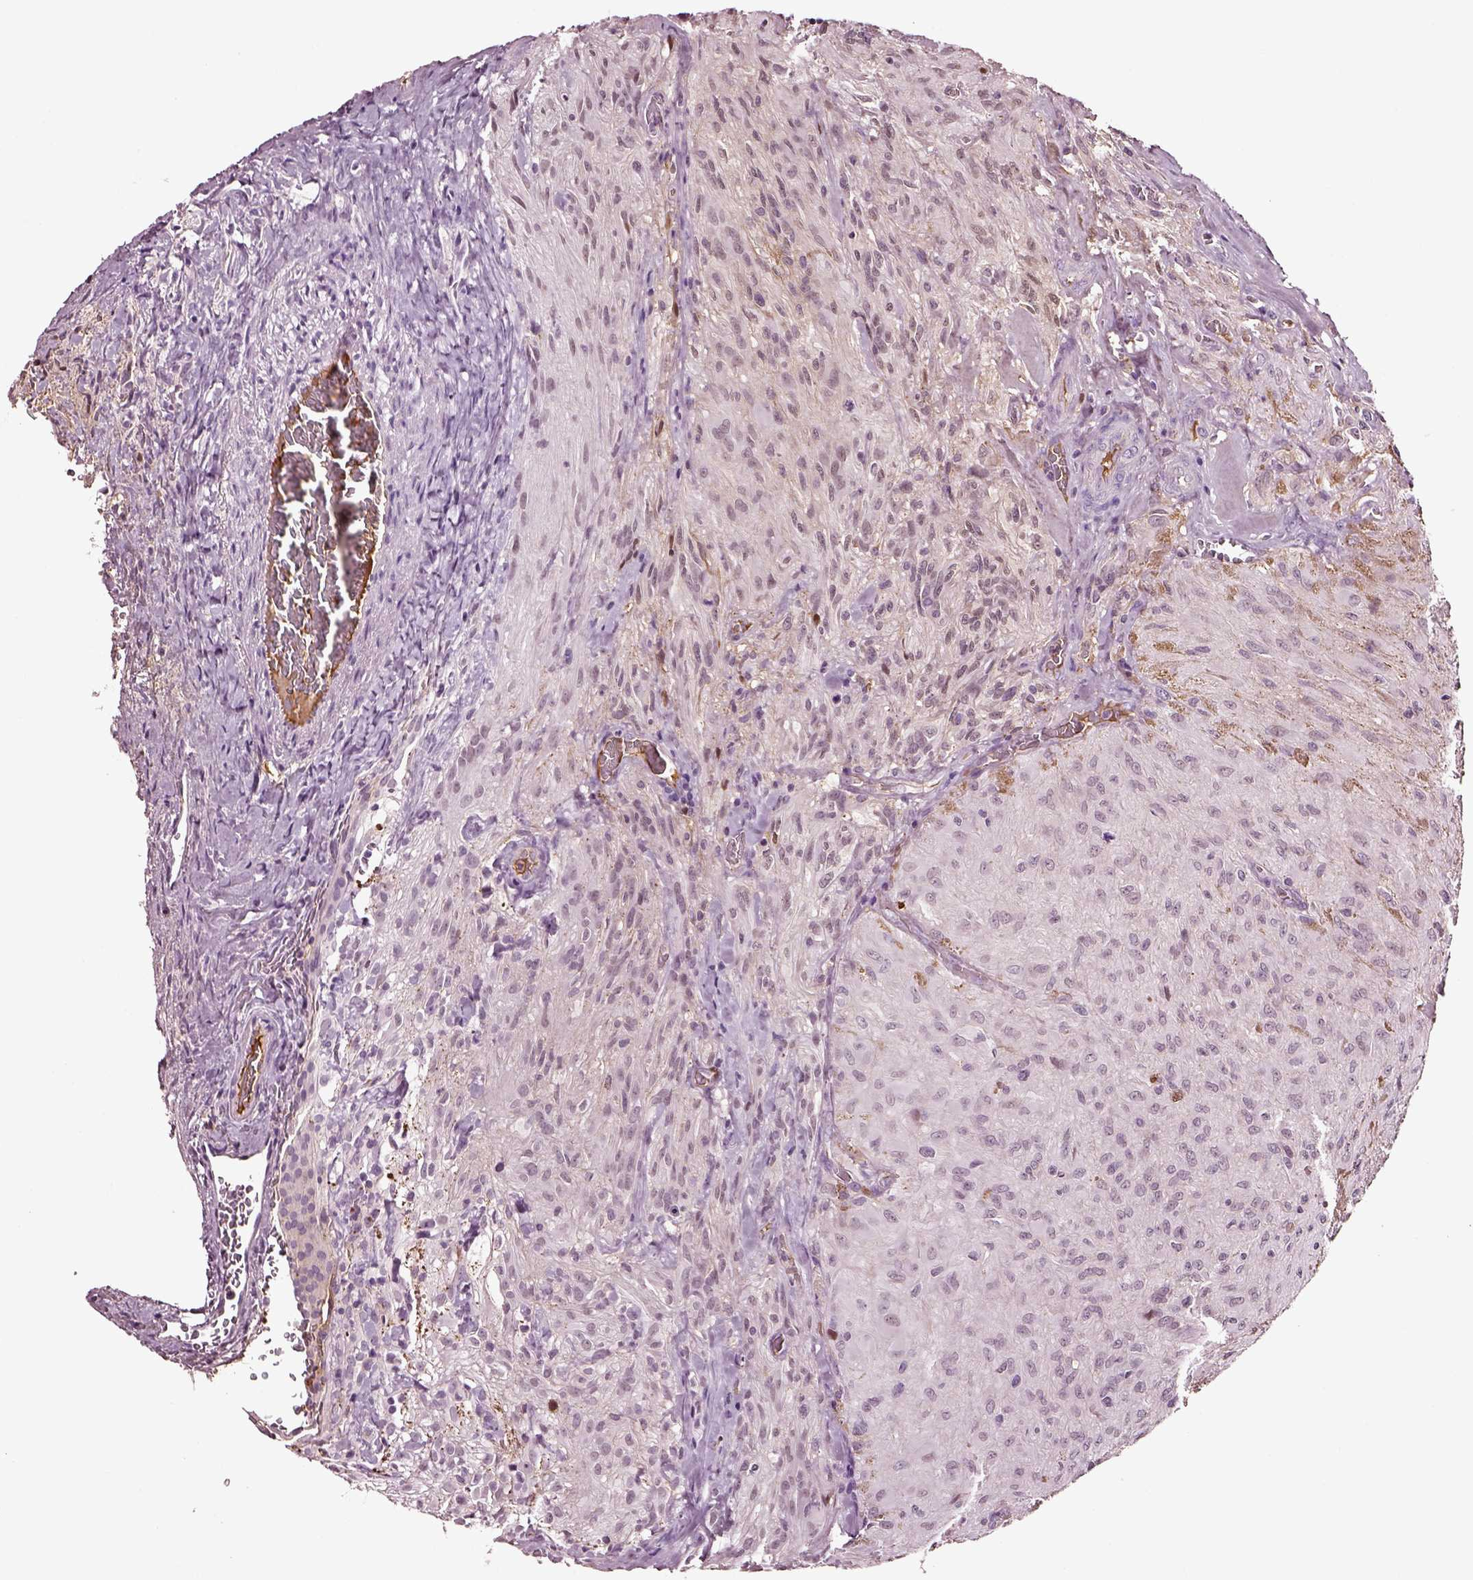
{"staining": {"intensity": "negative", "quantity": "none", "location": "none"}, "tissue": "glioma", "cell_type": "Tumor cells", "image_type": "cancer", "snomed": [{"axis": "morphology", "description": "Glioma, malignant, High grade"}, {"axis": "topography", "description": "Brain"}], "caption": "IHC micrograph of human malignant high-grade glioma stained for a protein (brown), which reveals no positivity in tumor cells. Brightfield microscopy of immunohistochemistry stained with DAB (brown) and hematoxylin (blue), captured at high magnification.", "gene": "TF", "patient": {"sex": "male", "age": 47}}